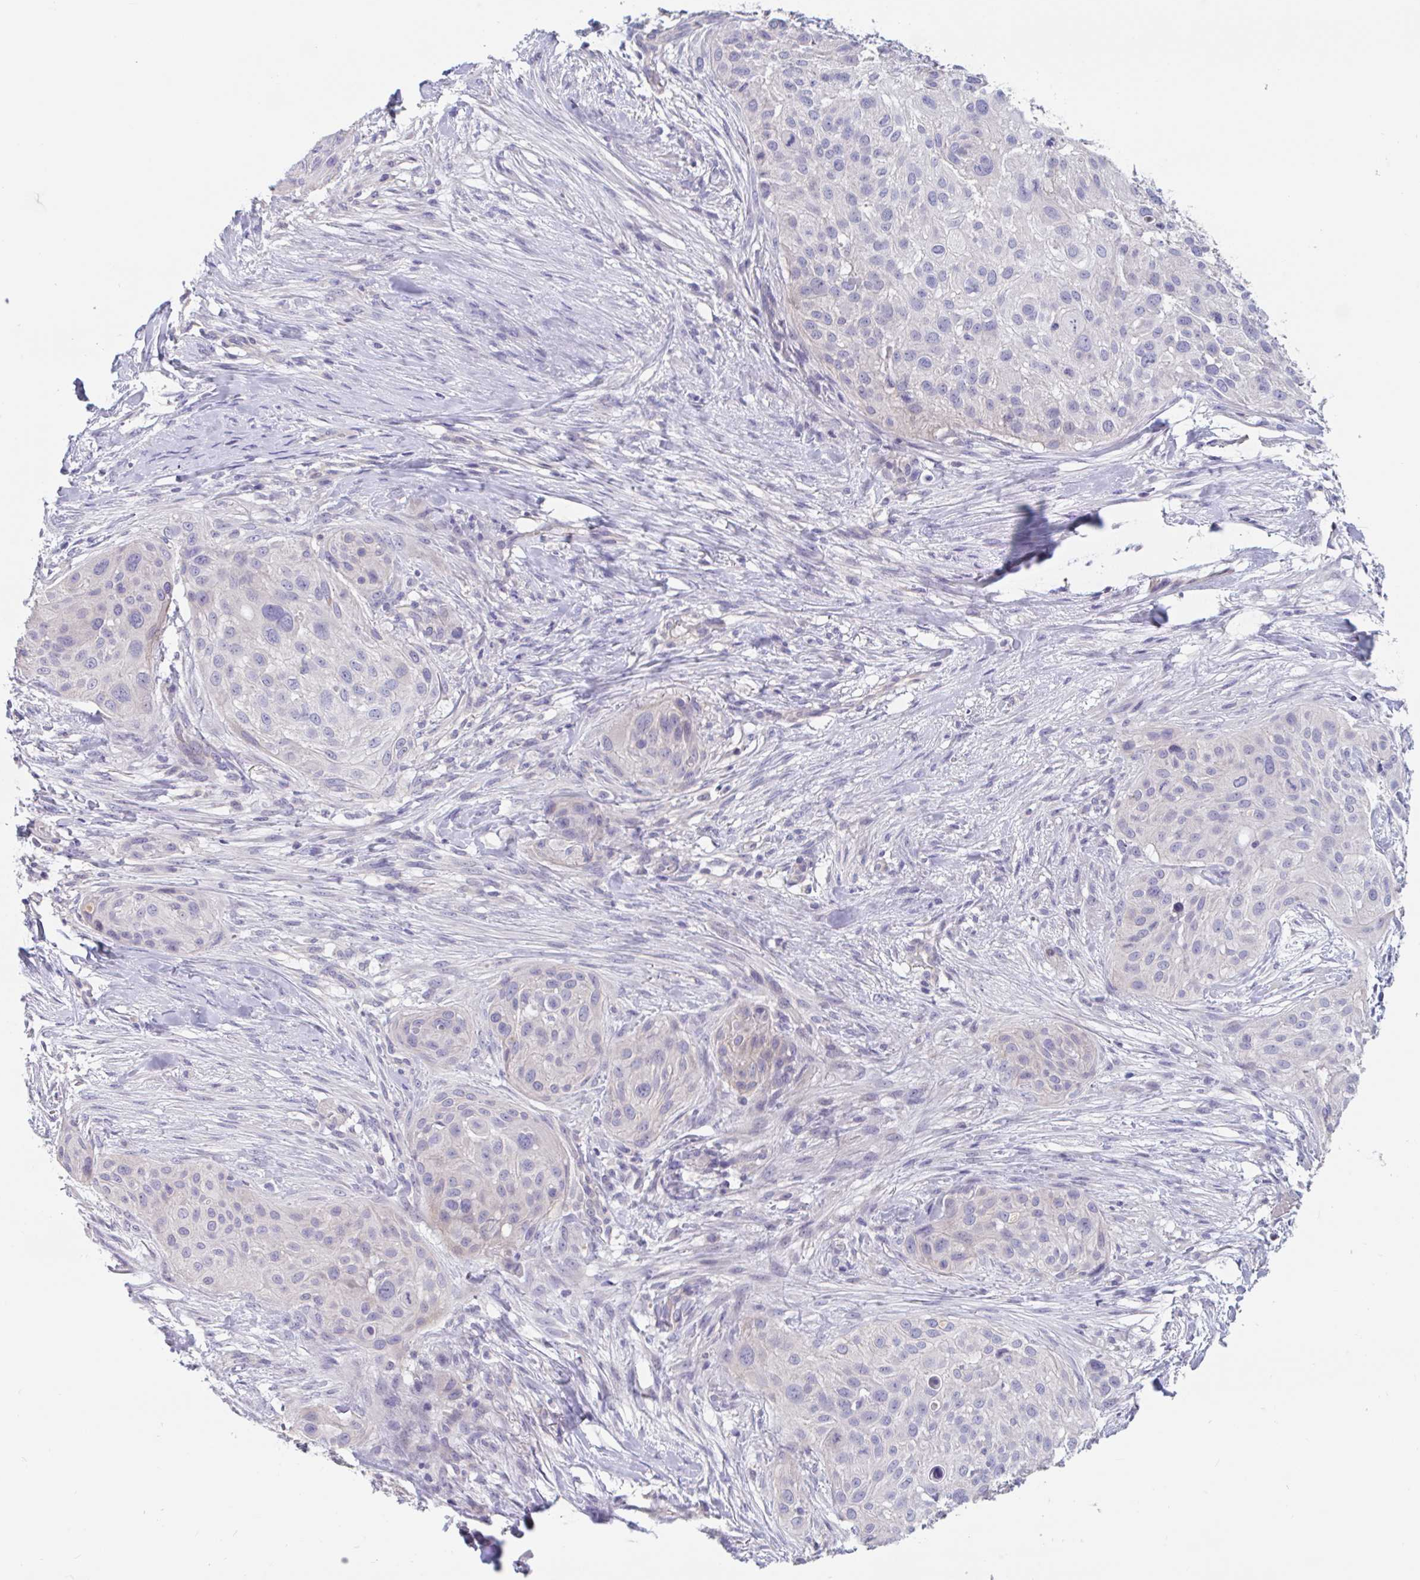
{"staining": {"intensity": "negative", "quantity": "none", "location": "none"}, "tissue": "skin cancer", "cell_type": "Tumor cells", "image_type": "cancer", "snomed": [{"axis": "morphology", "description": "Squamous cell carcinoma, NOS"}, {"axis": "topography", "description": "Skin"}], "caption": "Squamous cell carcinoma (skin) stained for a protein using IHC reveals no staining tumor cells.", "gene": "UNKL", "patient": {"sex": "female", "age": 87}}